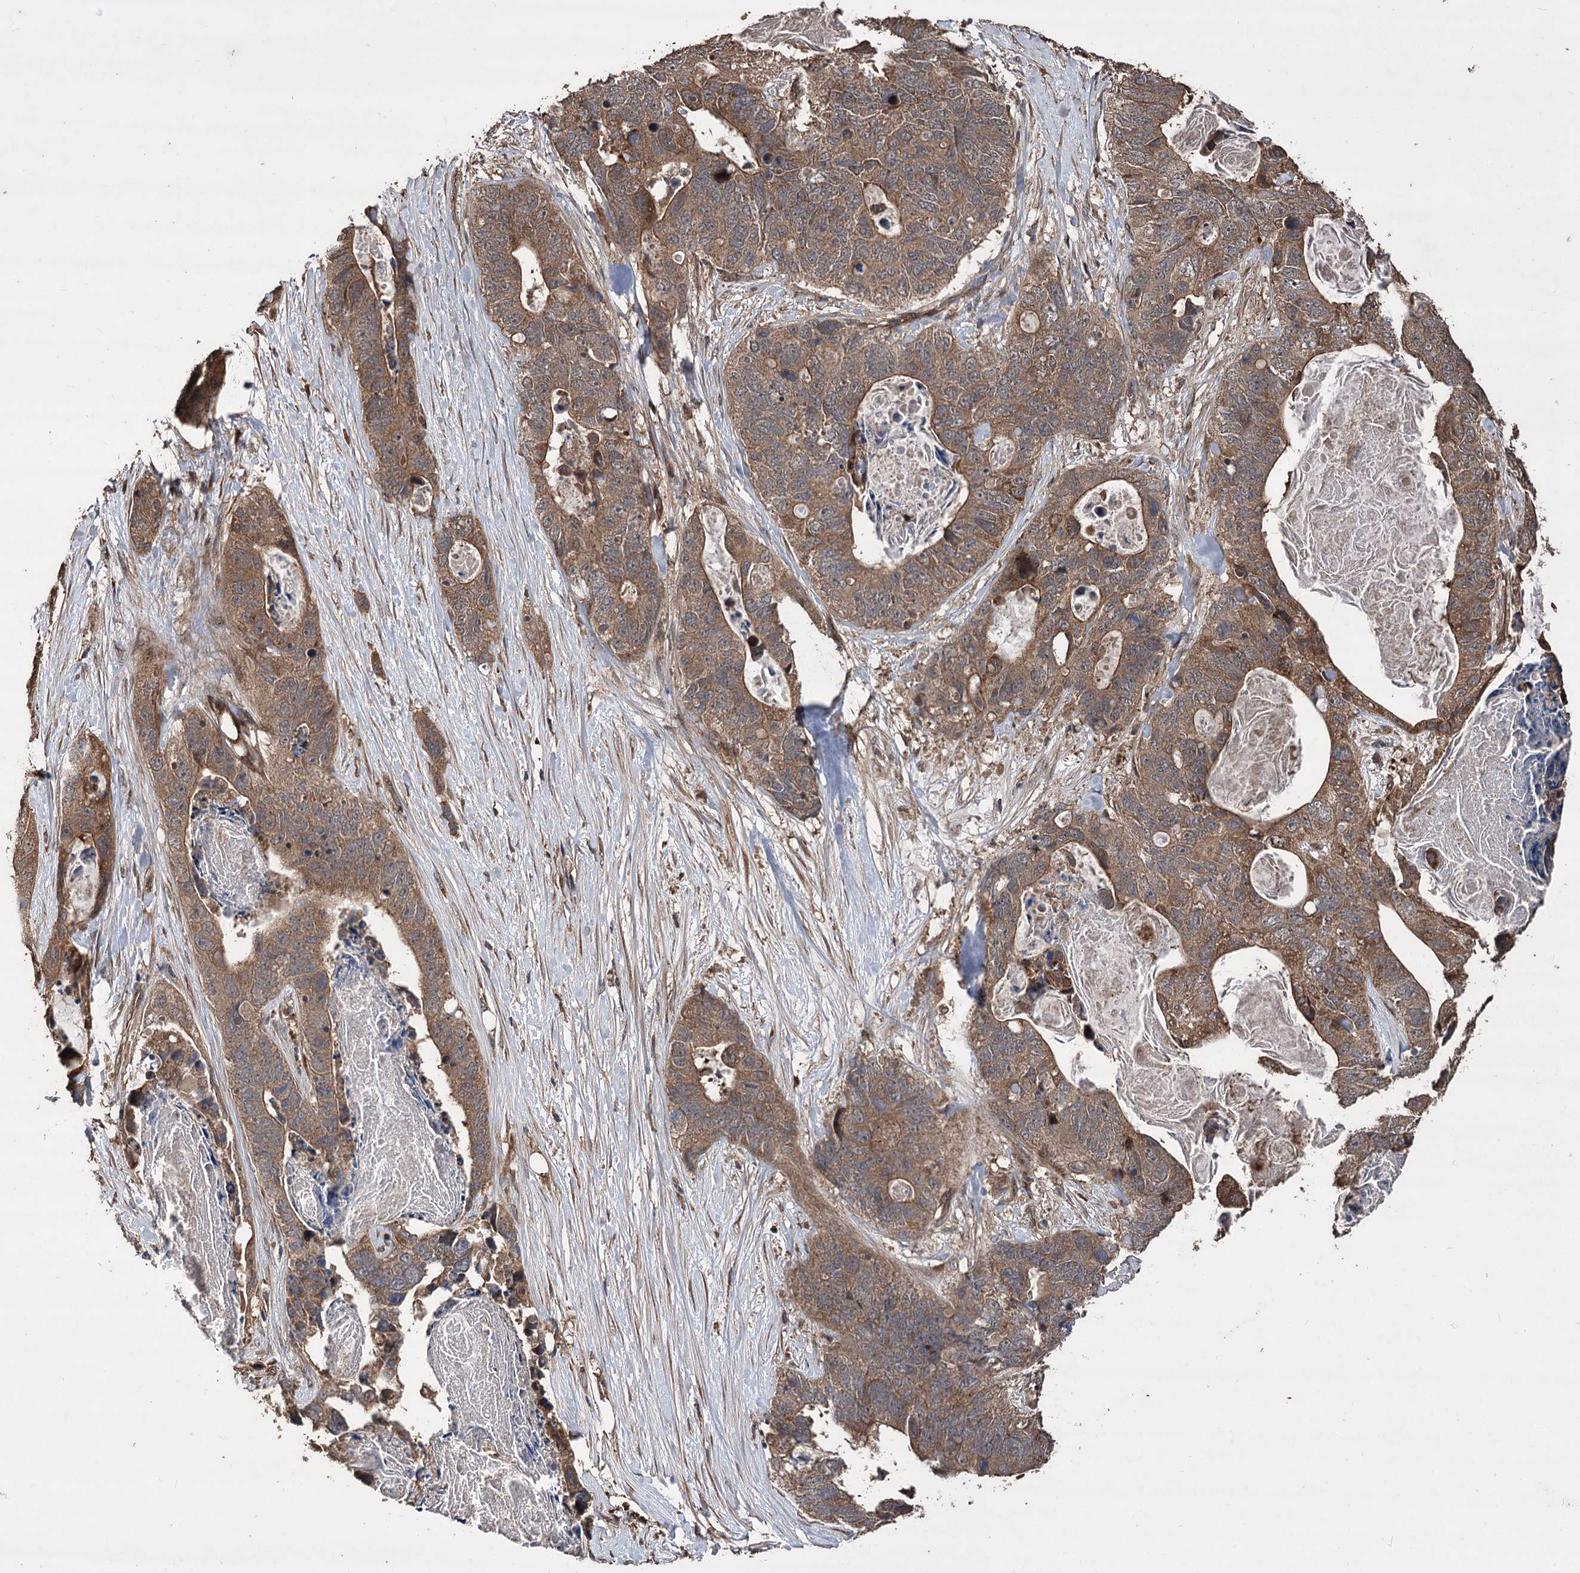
{"staining": {"intensity": "moderate", "quantity": ">75%", "location": "cytoplasmic/membranous"}, "tissue": "stomach cancer", "cell_type": "Tumor cells", "image_type": "cancer", "snomed": [{"axis": "morphology", "description": "Adenocarcinoma, NOS"}, {"axis": "topography", "description": "Stomach"}], "caption": "A medium amount of moderate cytoplasmic/membranous positivity is seen in about >75% of tumor cells in stomach adenocarcinoma tissue.", "gene": "RASSF3", "patient": {"sex": "female", "age": 89}}